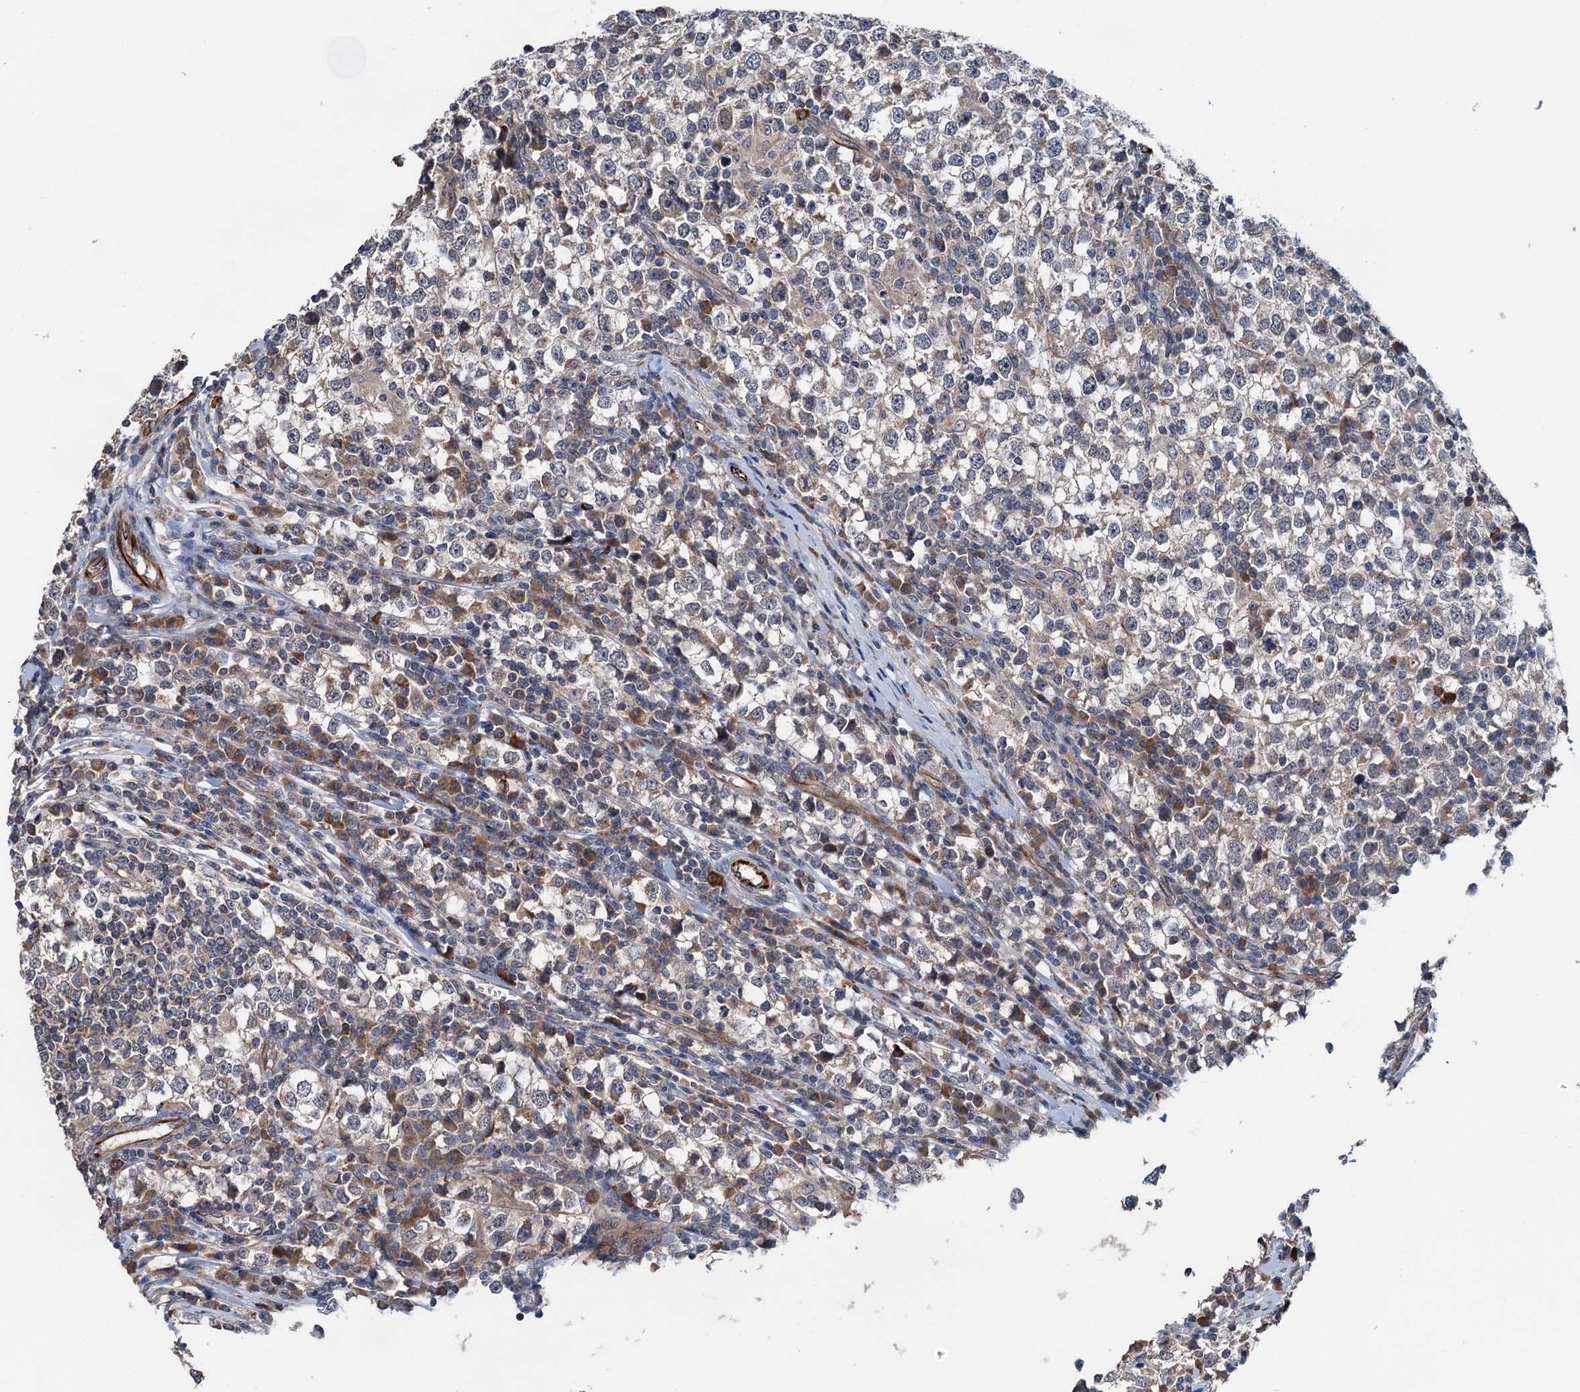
{"staining": {"intensity": "negative", "quantity": "none", "location": "none"}, "tissue": "testis cancer", "cell_type": "Tumor cells", "image_type": "cancer", "snomed": [{"axis": "morphology", "description": "Seminoma, NOS"}, {"axis": "topography", "description": "Testis"}], "caption": "A histopathology image of human testis cancer is negative for staining in tumor cells.", "gene": "ELAC1", "patient": {"sex": "male", "age": 65}}